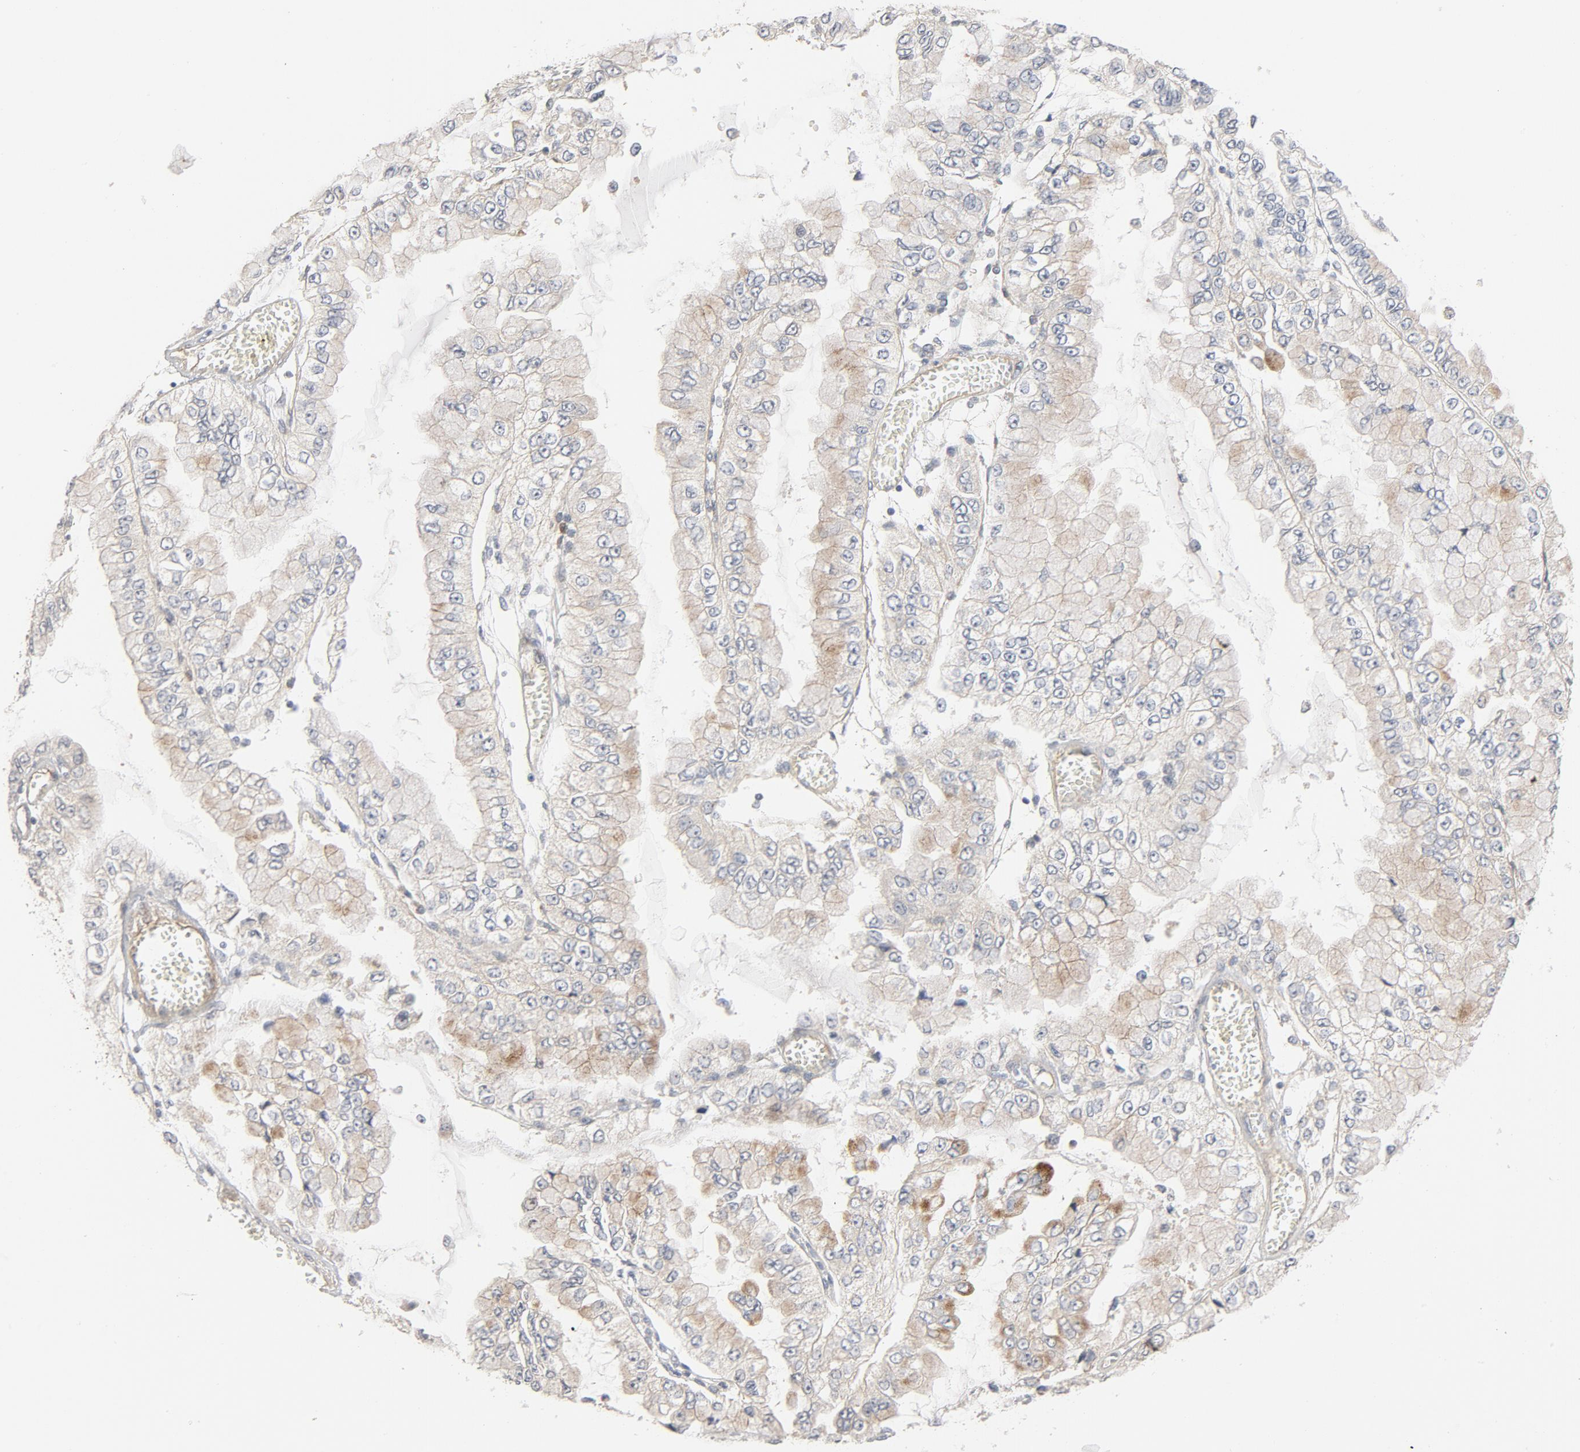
{"staining": {"intensity": "moderate", "quantity": ">75%", "location": "cytoplasmic/membranous"}, "tissue": "liver cancer", "cell_type": "Tumor cells", "image_type": "cancer", "snomed": [{"axis": "morphology", "description": "Cholangiocarcinoma"}, {"axis": "topography", "description": "Liver"}], "caption": "This is an image of IHC staining of liver cancer, which shows moderate positivity in the cytoplasmic/membranous of tumor cells.", "gene": "TRIOBP", "patient": {"sex": "female", "age": 79}}